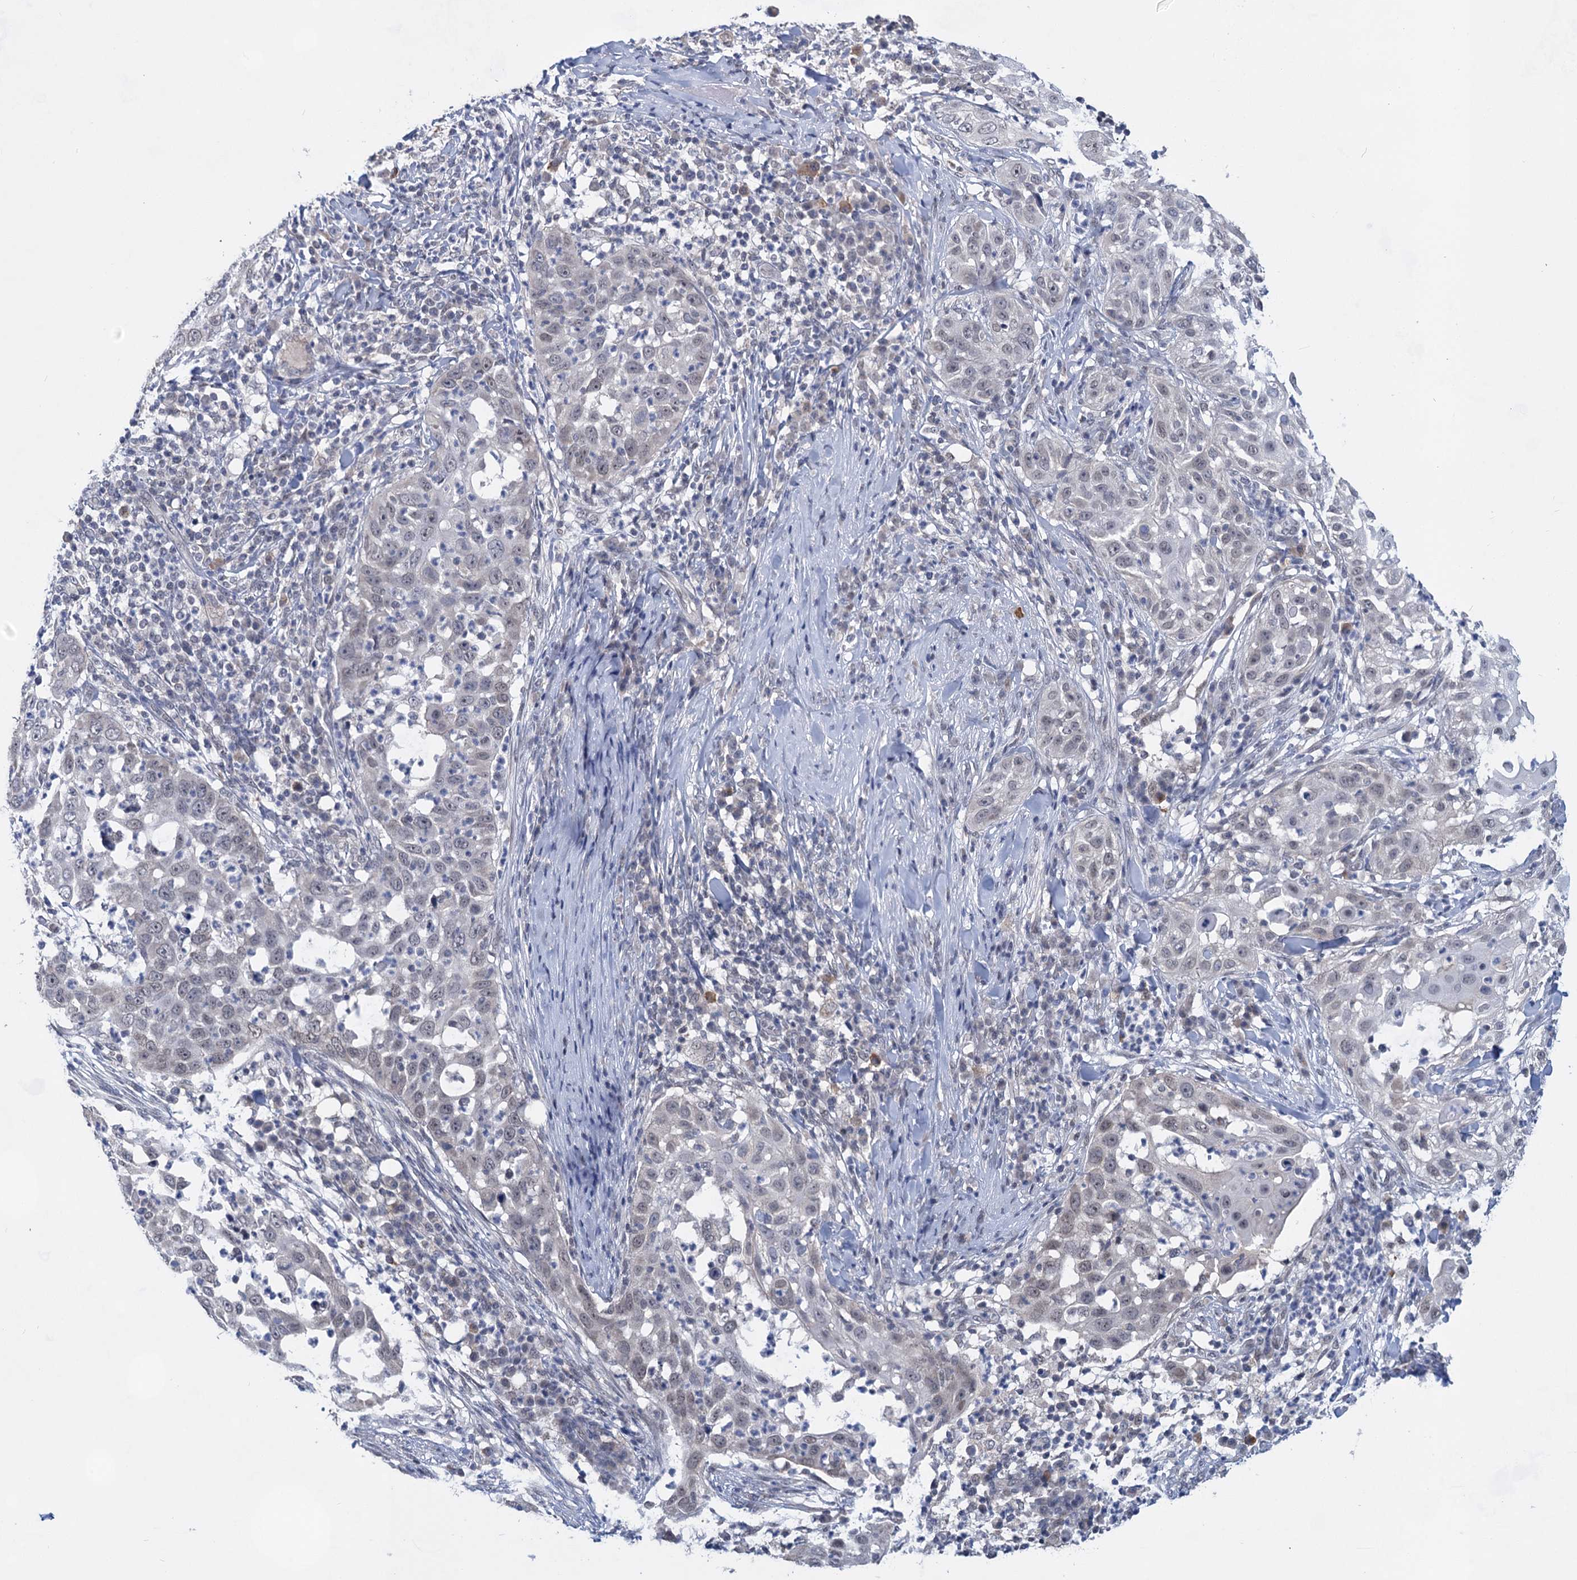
{"staining": {"intensity": "negative", "quantity": "none", "location": "none"}, "tissue": "skin cancer", "cell_type": "Tumor cells", "image_type": "cancer", "snomed": [{"axis": "morphology", "description": "Squamous cell carcinoma, NOS"}, {"axis": "topography", "description": "Skin"}], "caption": "IHC photomicrograph of neoplastic tissue: skin cancer (squamous cell carcinoma) stained with DAB displays no significant protein staining in tumor cells.", "gene": "TTC17", "patient": {"sex": "female", "age": 44}}